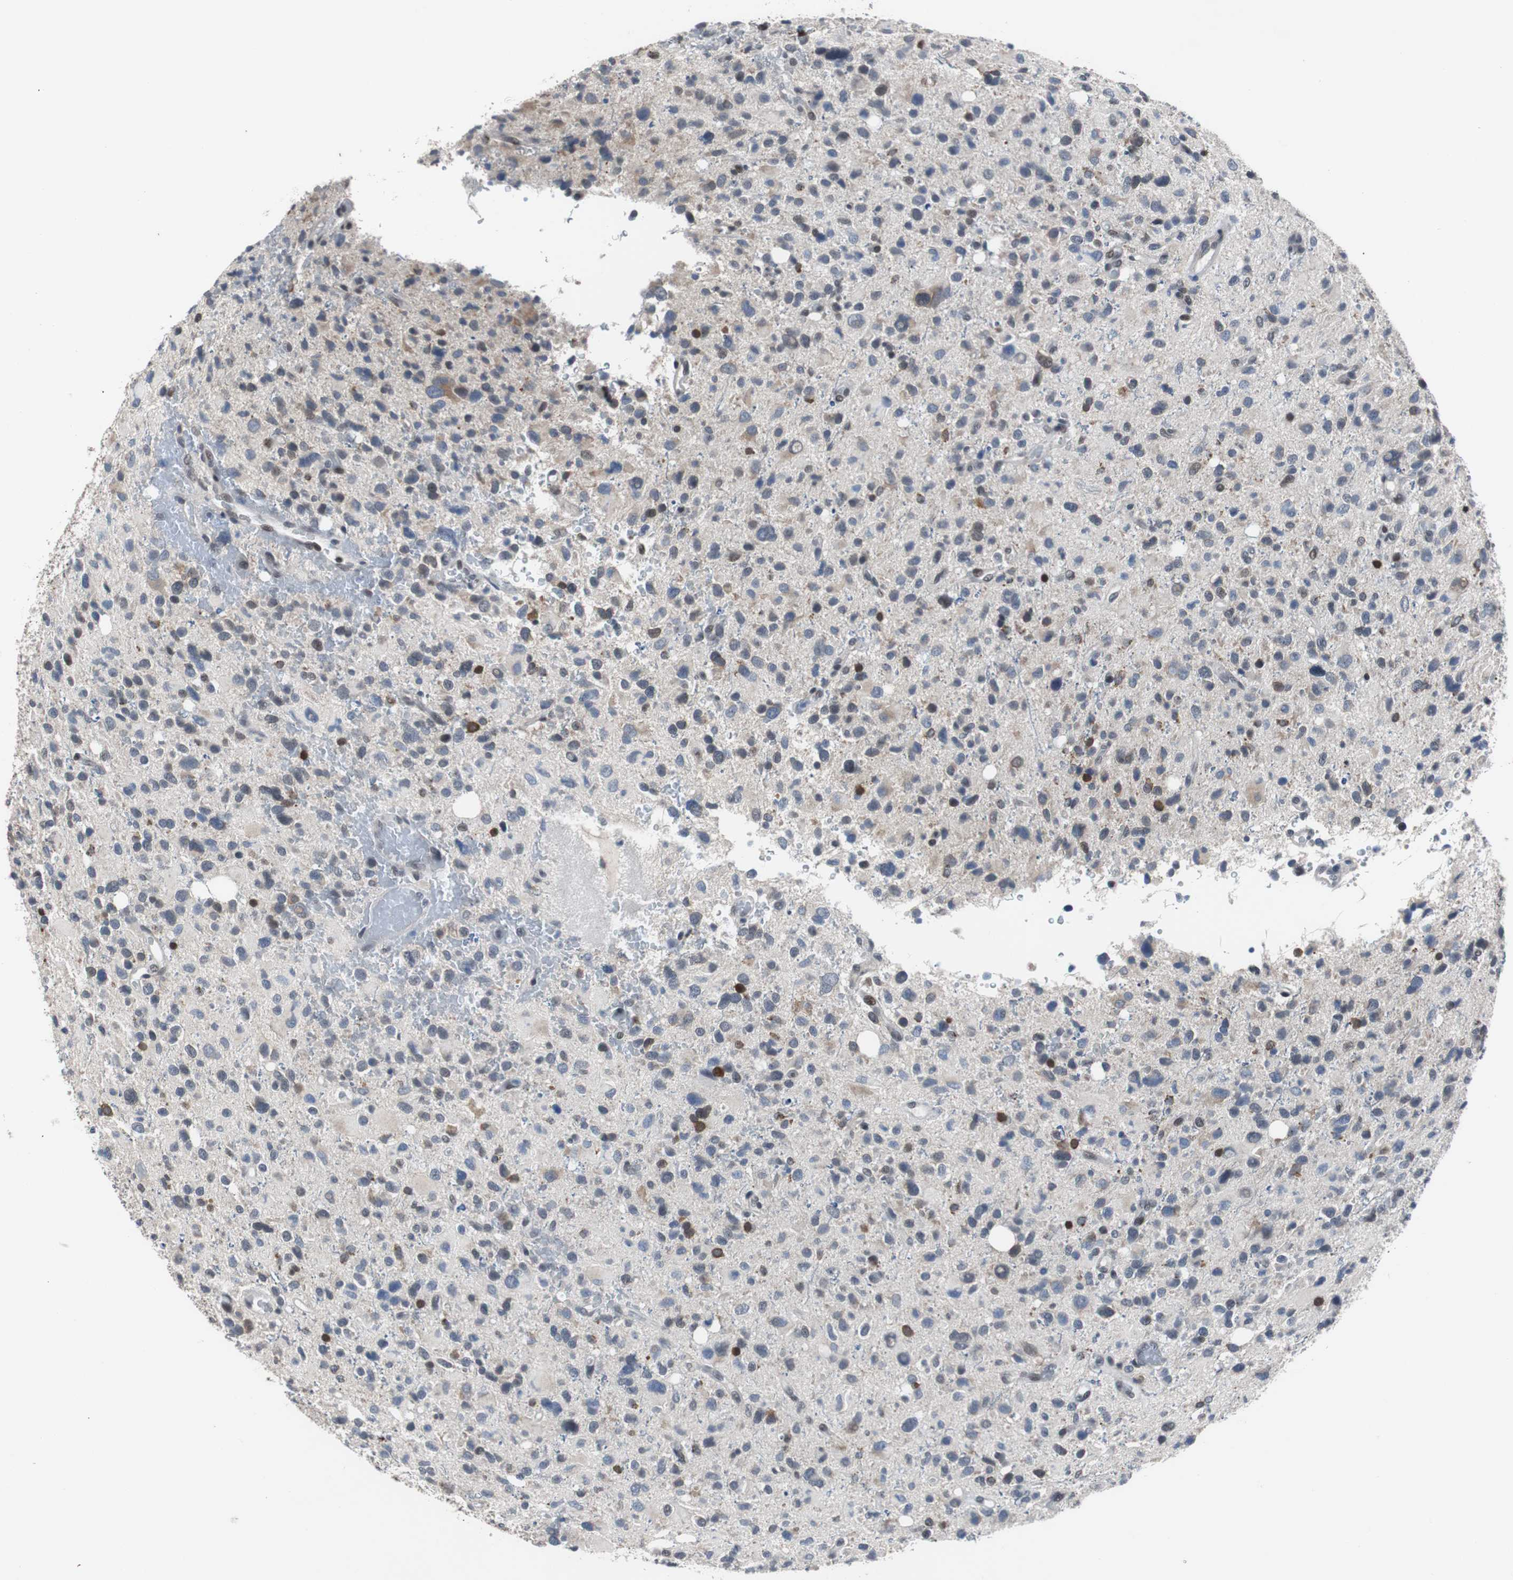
{"staining": {"intensity": "weak", "quantity": "25%-75%", "location": "cytoplasmic/membranous"}, "tissue": "glioma", "cell_type": "Tumor cells", "image_type": "cancer", "snomed": [{"axis": "morphology", "description": "Glioma, malignant, High grade"}, {"axis": "topography", "description": "Brain"}], "caption": "This photomicrograph displays IHC staining of glioma, with low weak cytoplasmic/membranous expression in approximately 25%-75% of tumor cells.", "gene": "TP63", "patient": {"sex": "male", "age": 48}}